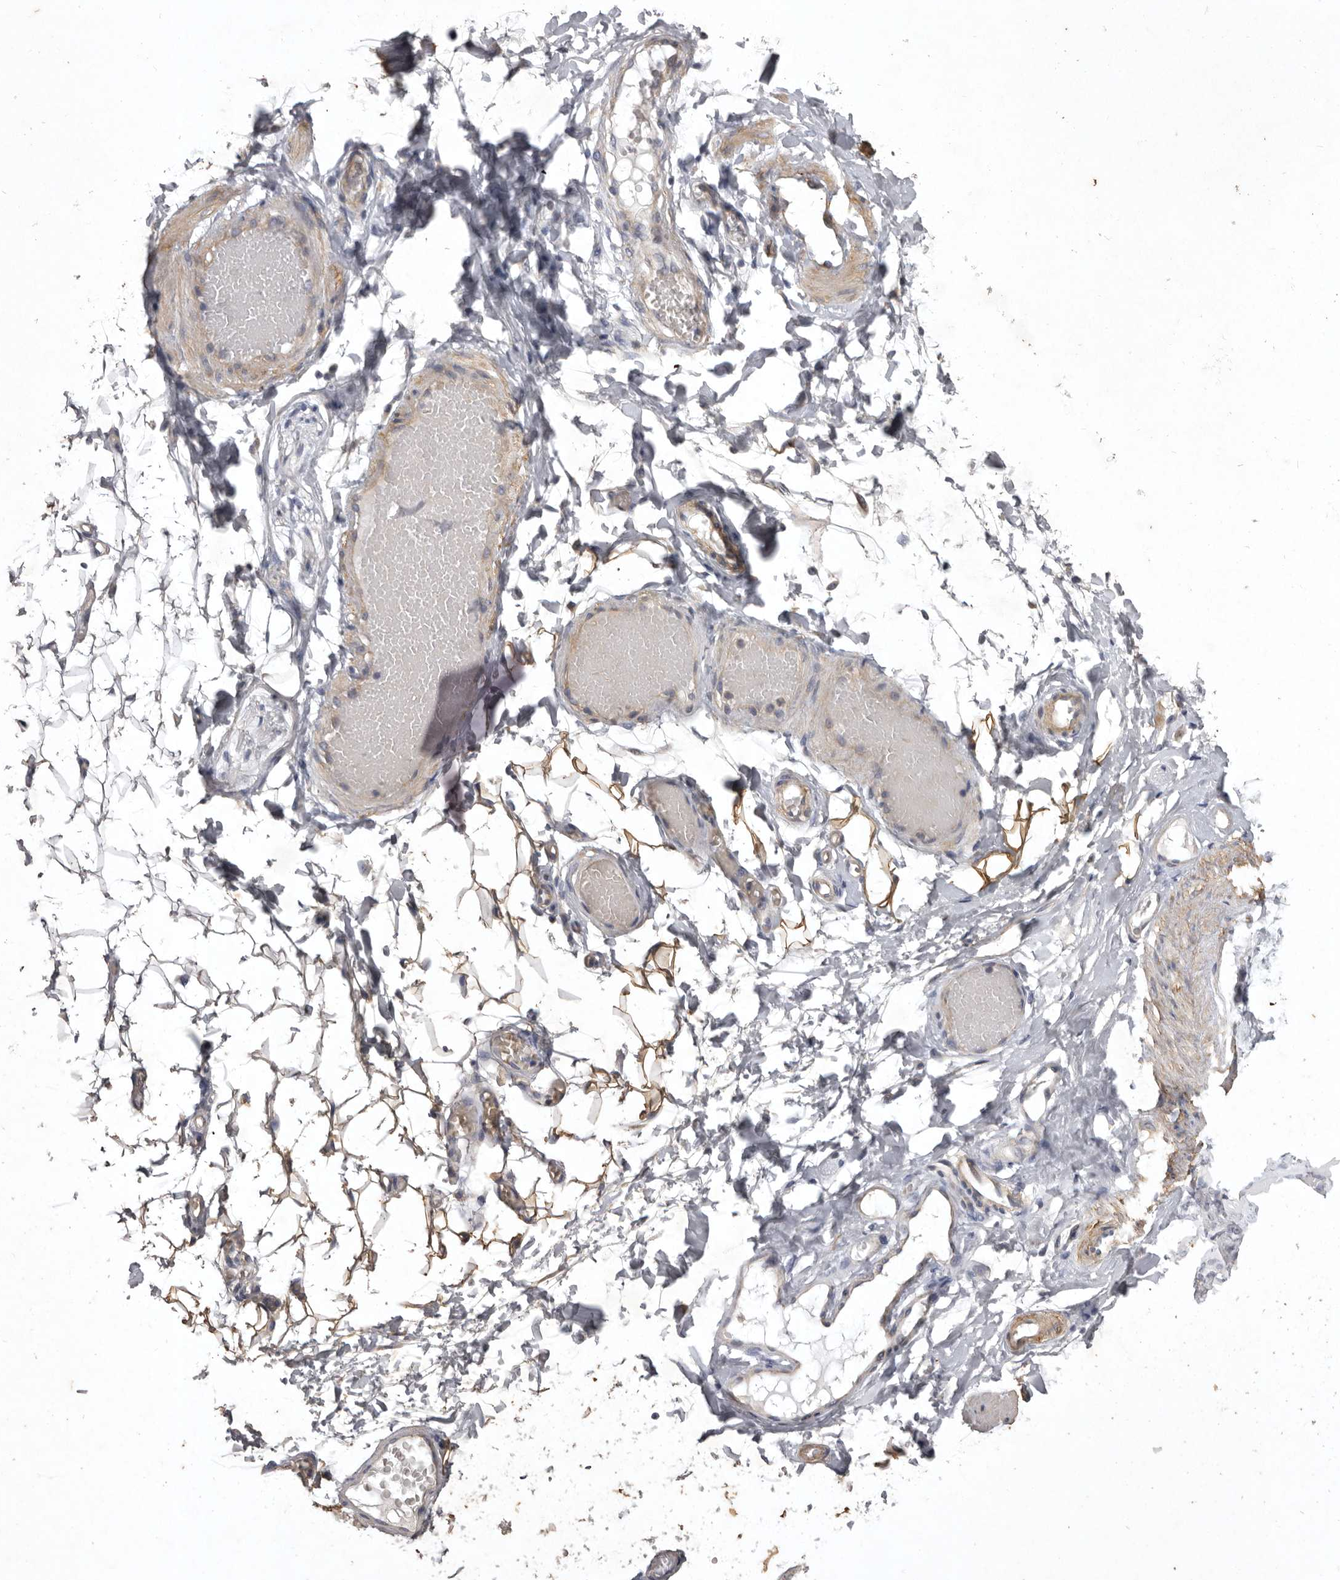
{"staining": {"intensity": "moderate", "quantity": "25%-75%", "location": "cytoplasmic/membranous"}, "tissue": "adipose tissue", "cell_type": "Adipocytes", "image_type": "normal", "snomed": [{"axis": "morphology", "description": "Normal tissue, NOS"}, {"axis": "topography", "description": "Adipose tissue"}, {"axis": "topography", "description": "Vascular tissue"}, {"axis": "topography", "description": "Peripheral nerve tissue"}], "caption": "Adipocytes reveal moderate cytoplasmic/membranous positivity in approximately 25%-75% of cells in unremarkable adipose tissue. Nuclei are stained in blue.", "gene": "NKAIN4", "patient": {"sex": "male", "age": 25}}